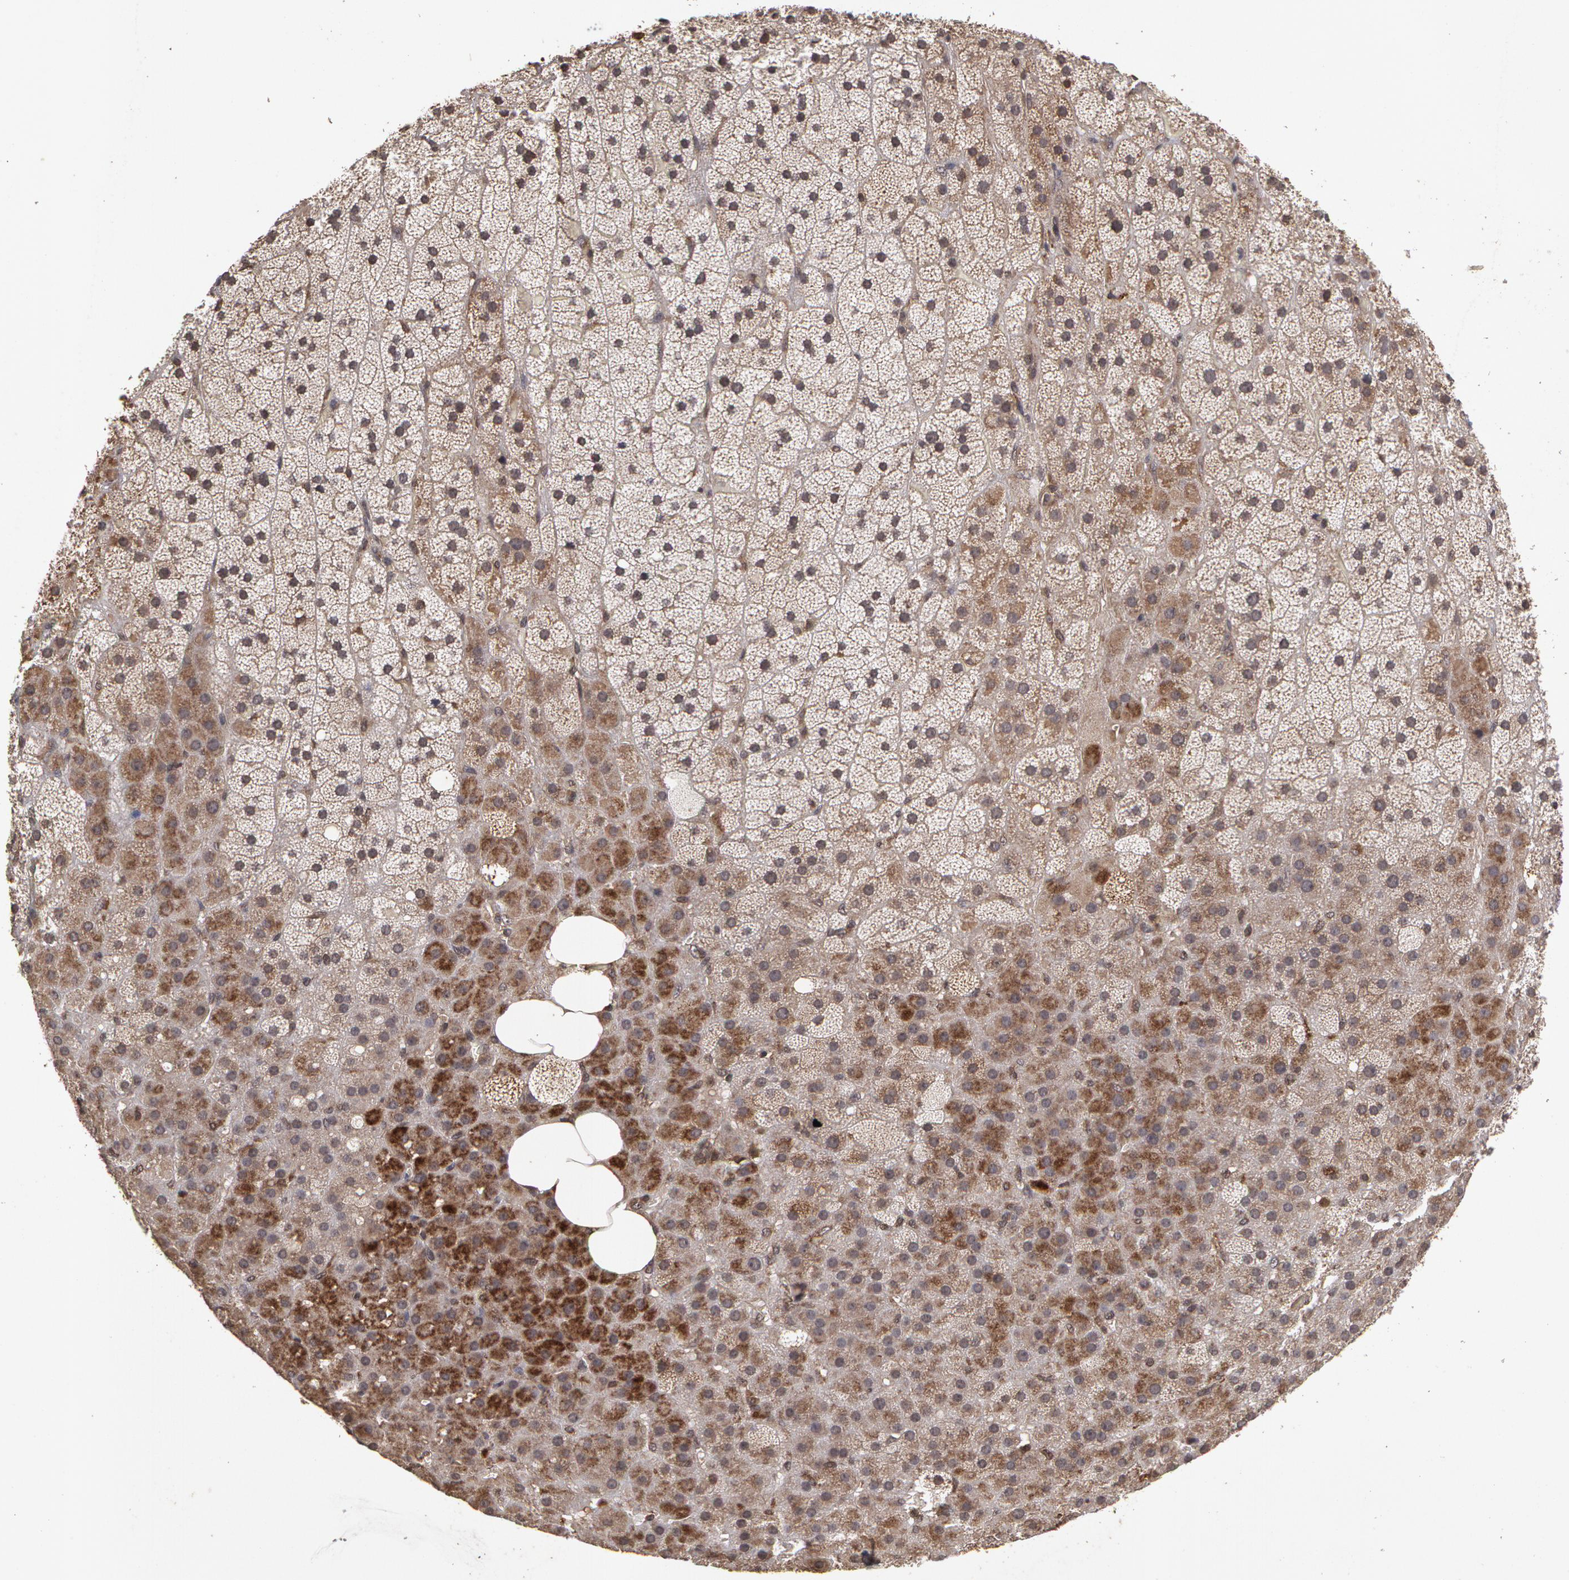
{"staining": {"intensity": "weak", "quantity": "25%-75%", "location": "cytoplasmic/membranous"}, "tissue": "adrenal gland", "cell_type": "Glandular cells", "image_type": "normal", "snomed": [{"axis": "morphology", "description": "Normal tissue, NOS"}, {"axis": "topography", "description": "Adrenal gland"}], "caption": "Adrenal gland stained for a protein (brown) displays weak cytoplasmic/membranous positive expression in about 25%-75% of glandular cells.", "gene": "CALR", "patient": {"sex": "male", "age": 35}}